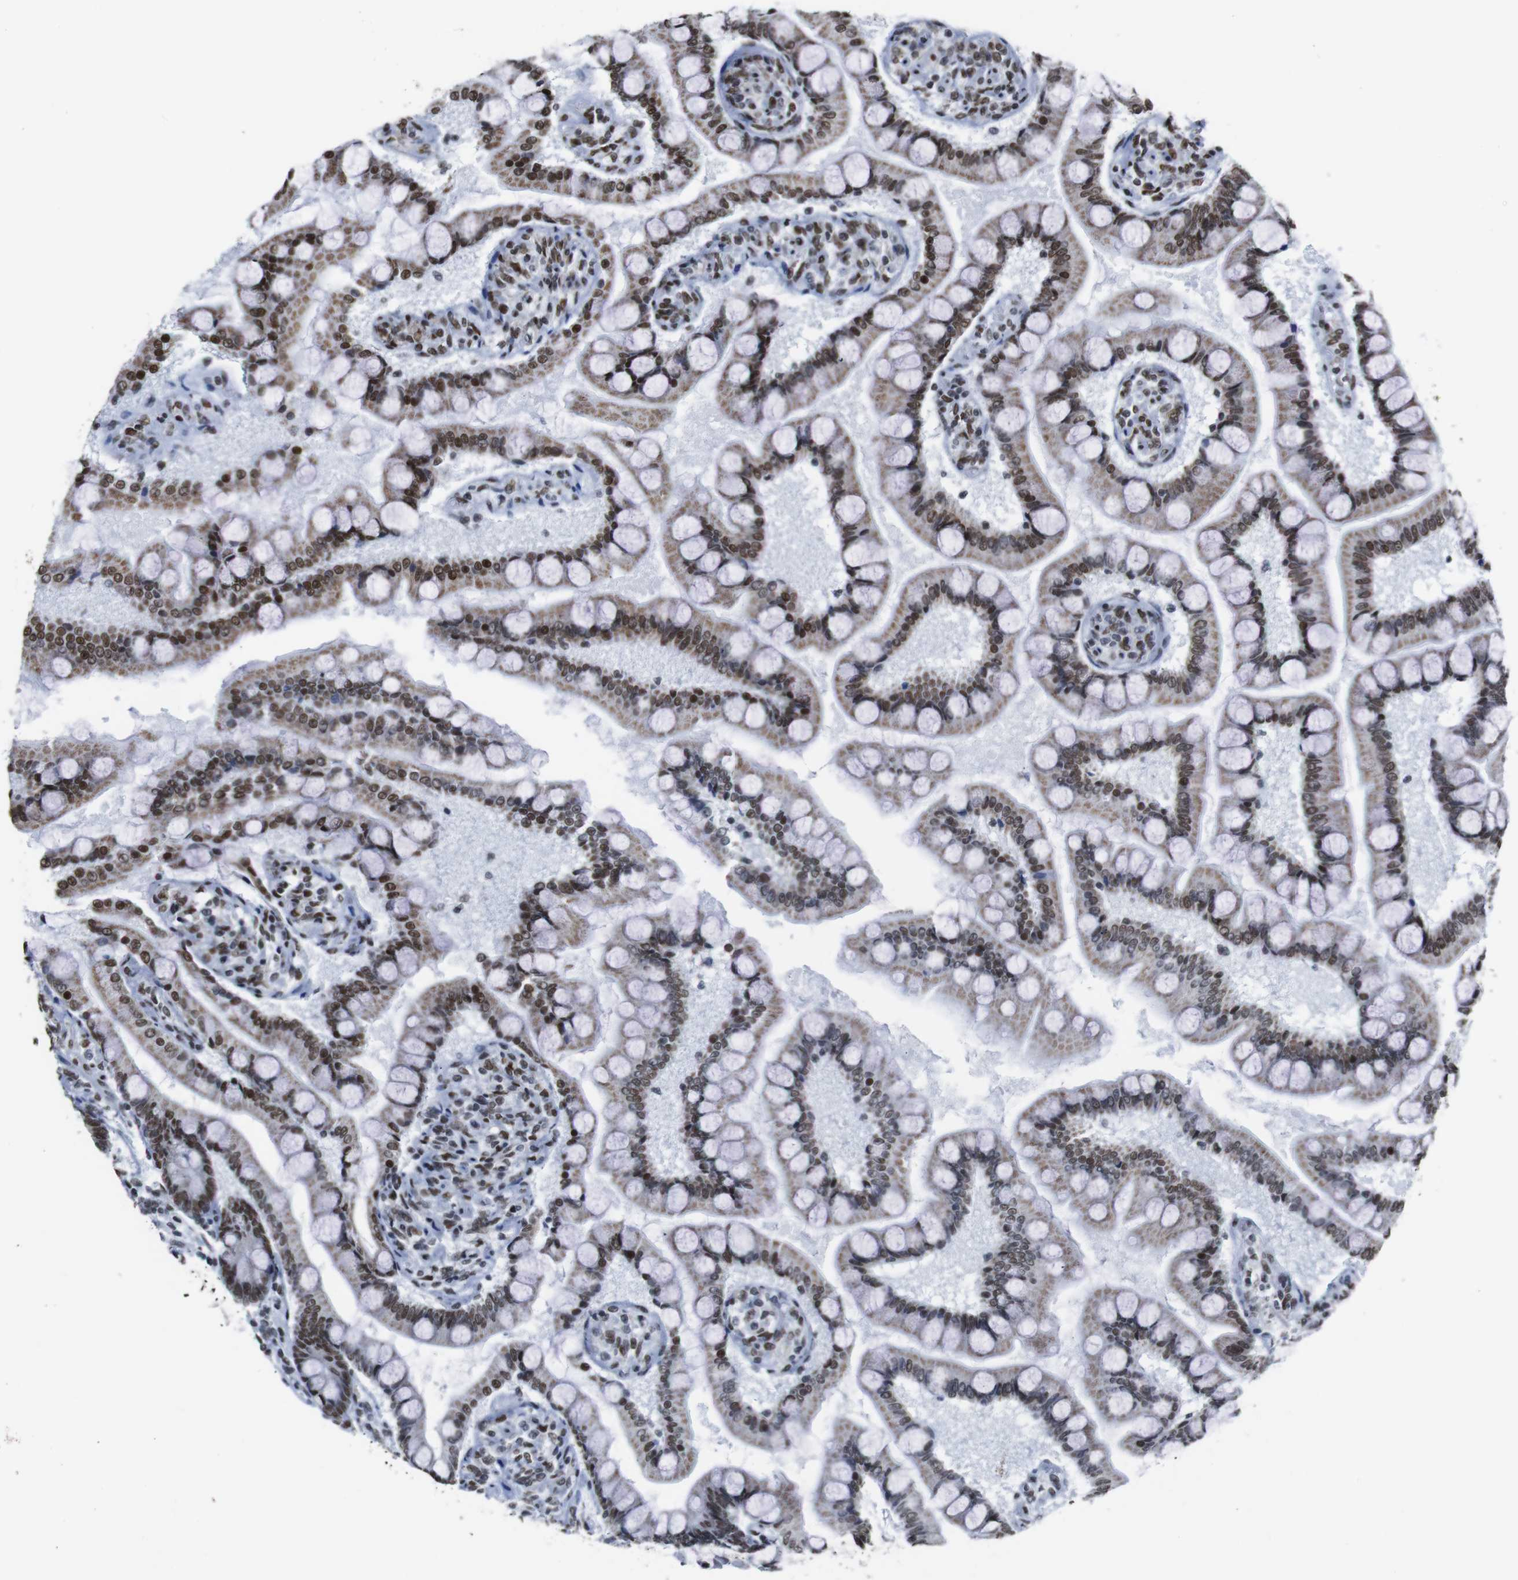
{"staining": {"intensity": "moderate", "quantity": ">75%", "location": "nuclear"}, "tissue": "small intestine", "cell_type": "Glandular cells", "image_type": "normal", "snomed": [{"axis": "morphology", "description": "Normal tissue, NOS"}, {"axis": "topography", "description": "Small intestine"}], "caption": "An IHC micrograph of benign tissue is shown. Protein staining in brown labels moderate nuclear positivity in small intestine within glandular cells. (Stains: DAB (3,3'-diaminobenzidine) in brown, nuclei in blue, Microscopy: brightfield microscopy at high magnification).", "gene": "ROMO1", "patient": {"sex": "male", "age": 41}}